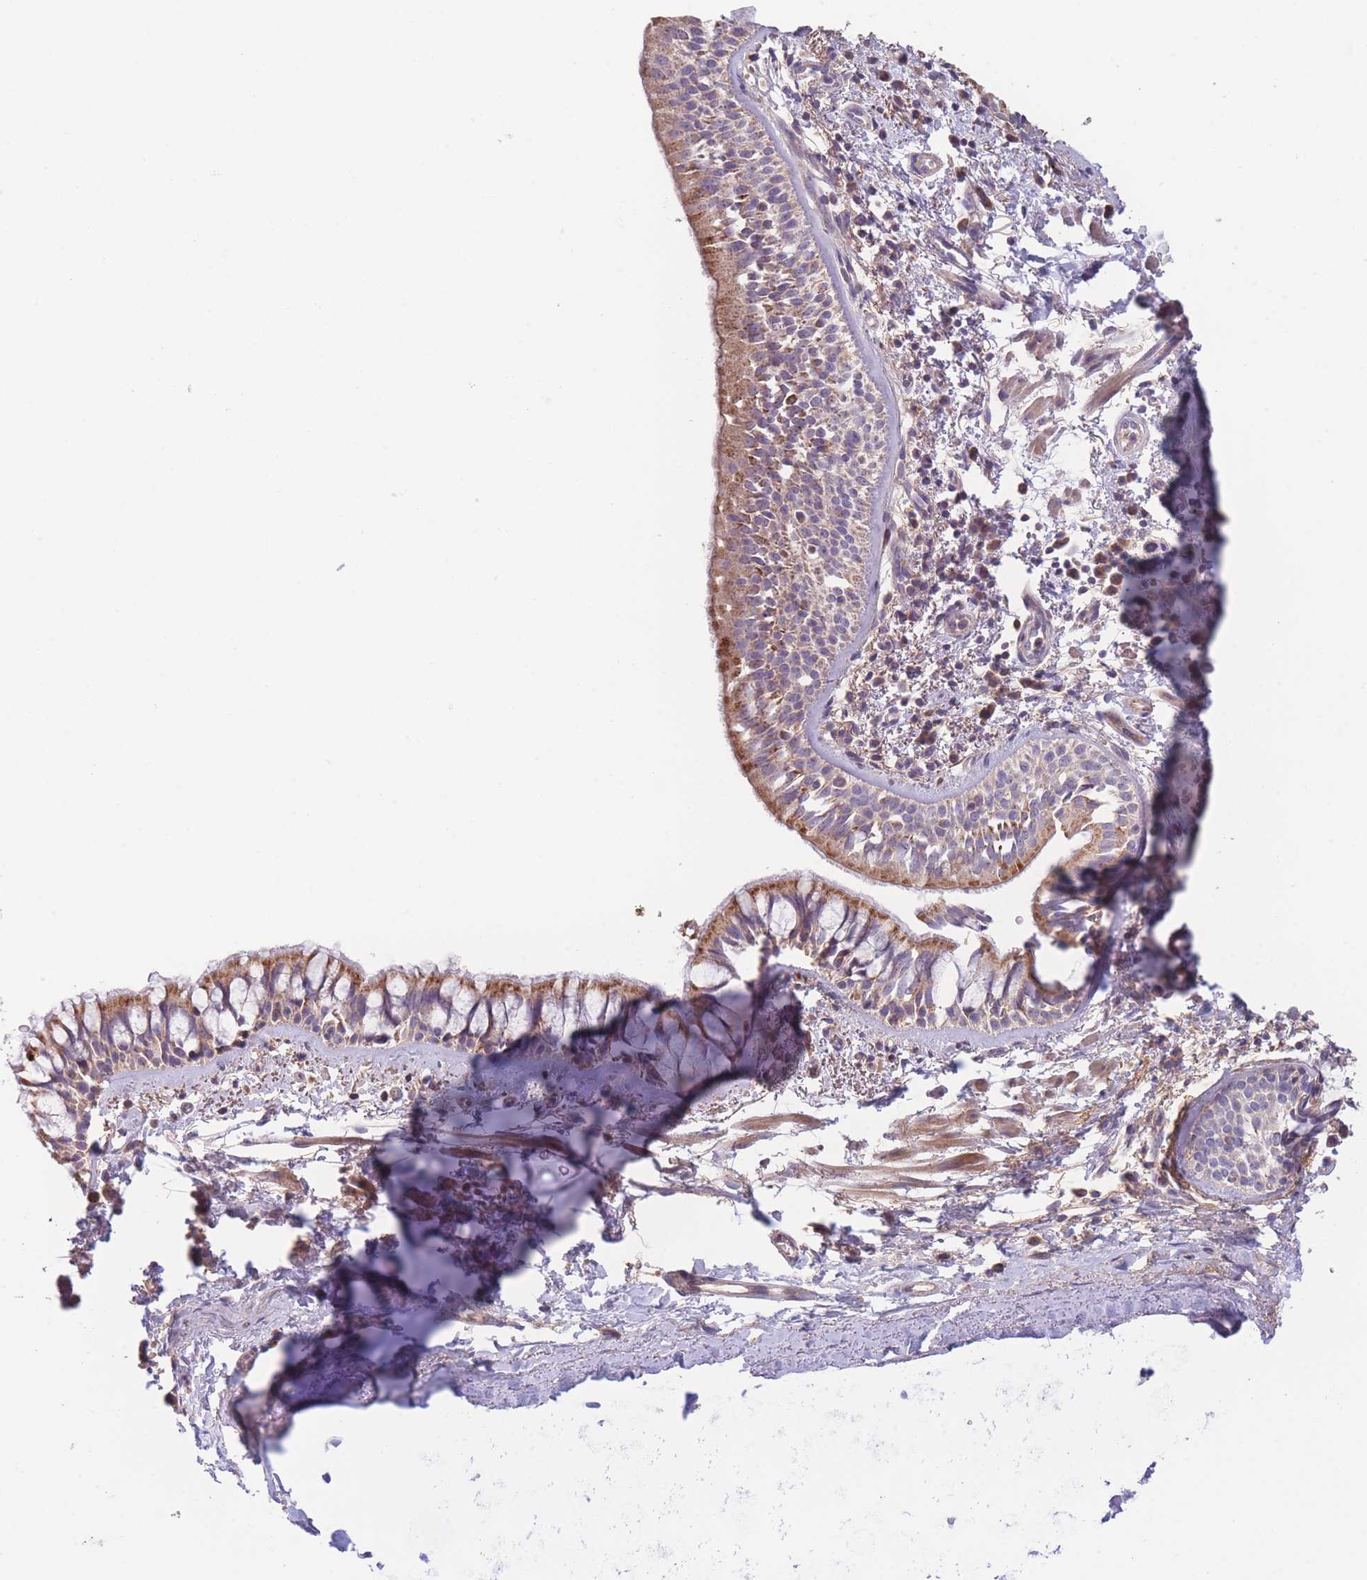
{"staining": {"intensity": "moderate", "quantity": "25%-75%", "location": "cytoplasmic/membranous"}, "tissue": "bronchus", "cell_type": "Respiratory epithelial cells", "image_type": "normal", "snomed": [{"axis": "morphology", "description": "Normal tissue, NOS"}, {"axis": "topography", "description": "Lymph node"}, {"axis": "topography", "description": "Cartilage tissue"}, {"axis": "topography", "description": "Bronchus"}], "caption": "DAB immunohistochemical staining of unremarkable human bronchus demonstrates moderate cytoplasmic/membranous protein positivity in approximately 25%-75% of respiratory epithelial cells. The protein is stained brown, and the nuclei are stained in blue (DAB (3,3'-diaminobenzidine) IHC with brightfield microscopy, high magnification).", "gene": "SLC25A42", "patient": {"sex": "female", "age": 70}}